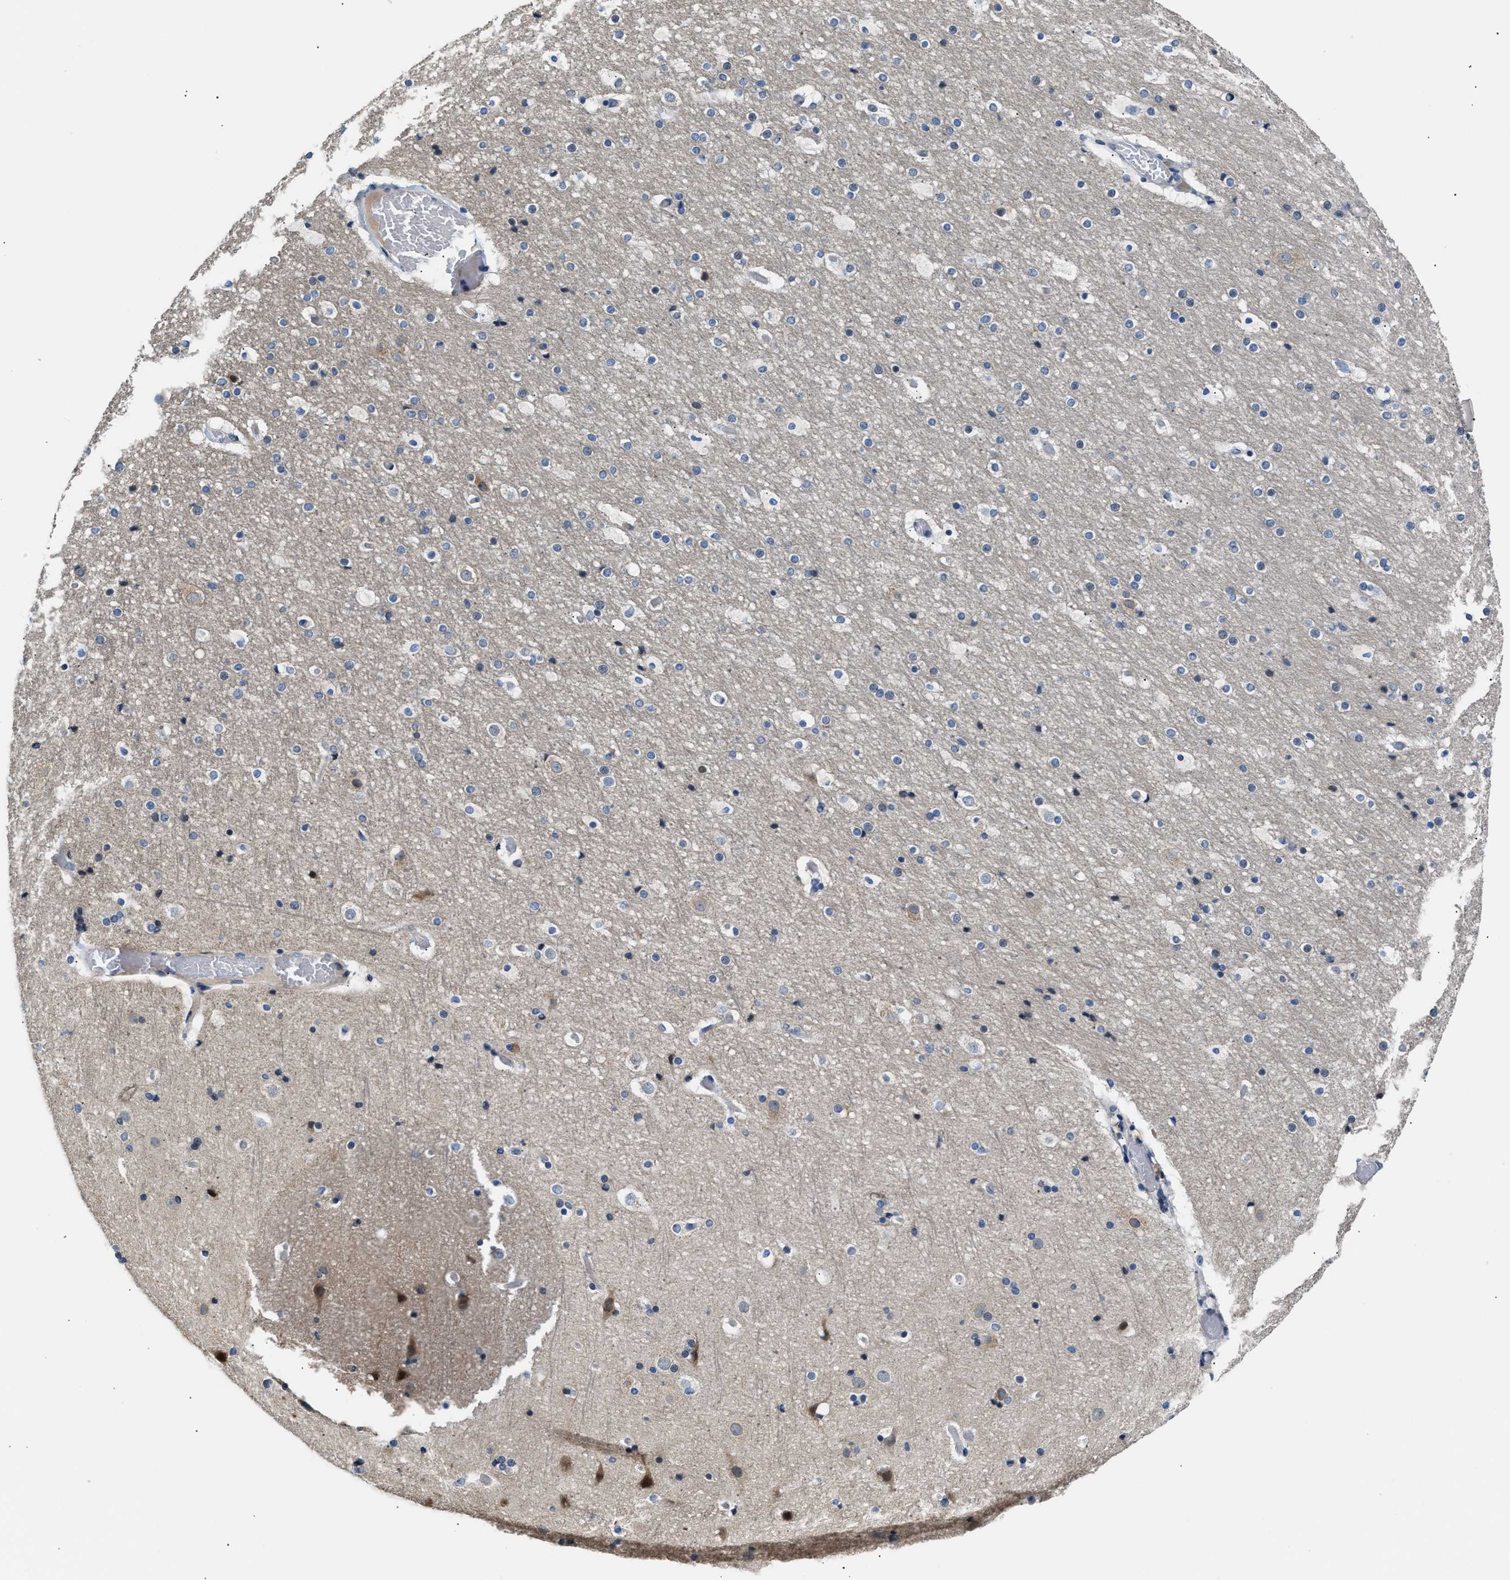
{"staining": {"intensity": "negative", "quantity": "none", "location": "none"}, "tissue": "cerebral cortex", "cell_type": "Endothelial cells", "image_type": "normal", "snomed": [{"axis": "morphology", "description": "Normal tissue, NOS"}, {"axis": "topography", "description": "Cerebral cortex"}], "caption": "An IHC micrograph of benign cerebral cortex is shown. There is no staining in endothelial cells of cerebral cortex. Brightfield microscopy of immunohistochemistry (IHC) stained with DAB (brown) and hematoxylin (blue), captured at high magnification.", "gene": "CLGN", "patient": {"sex": "male", "age": 57}}